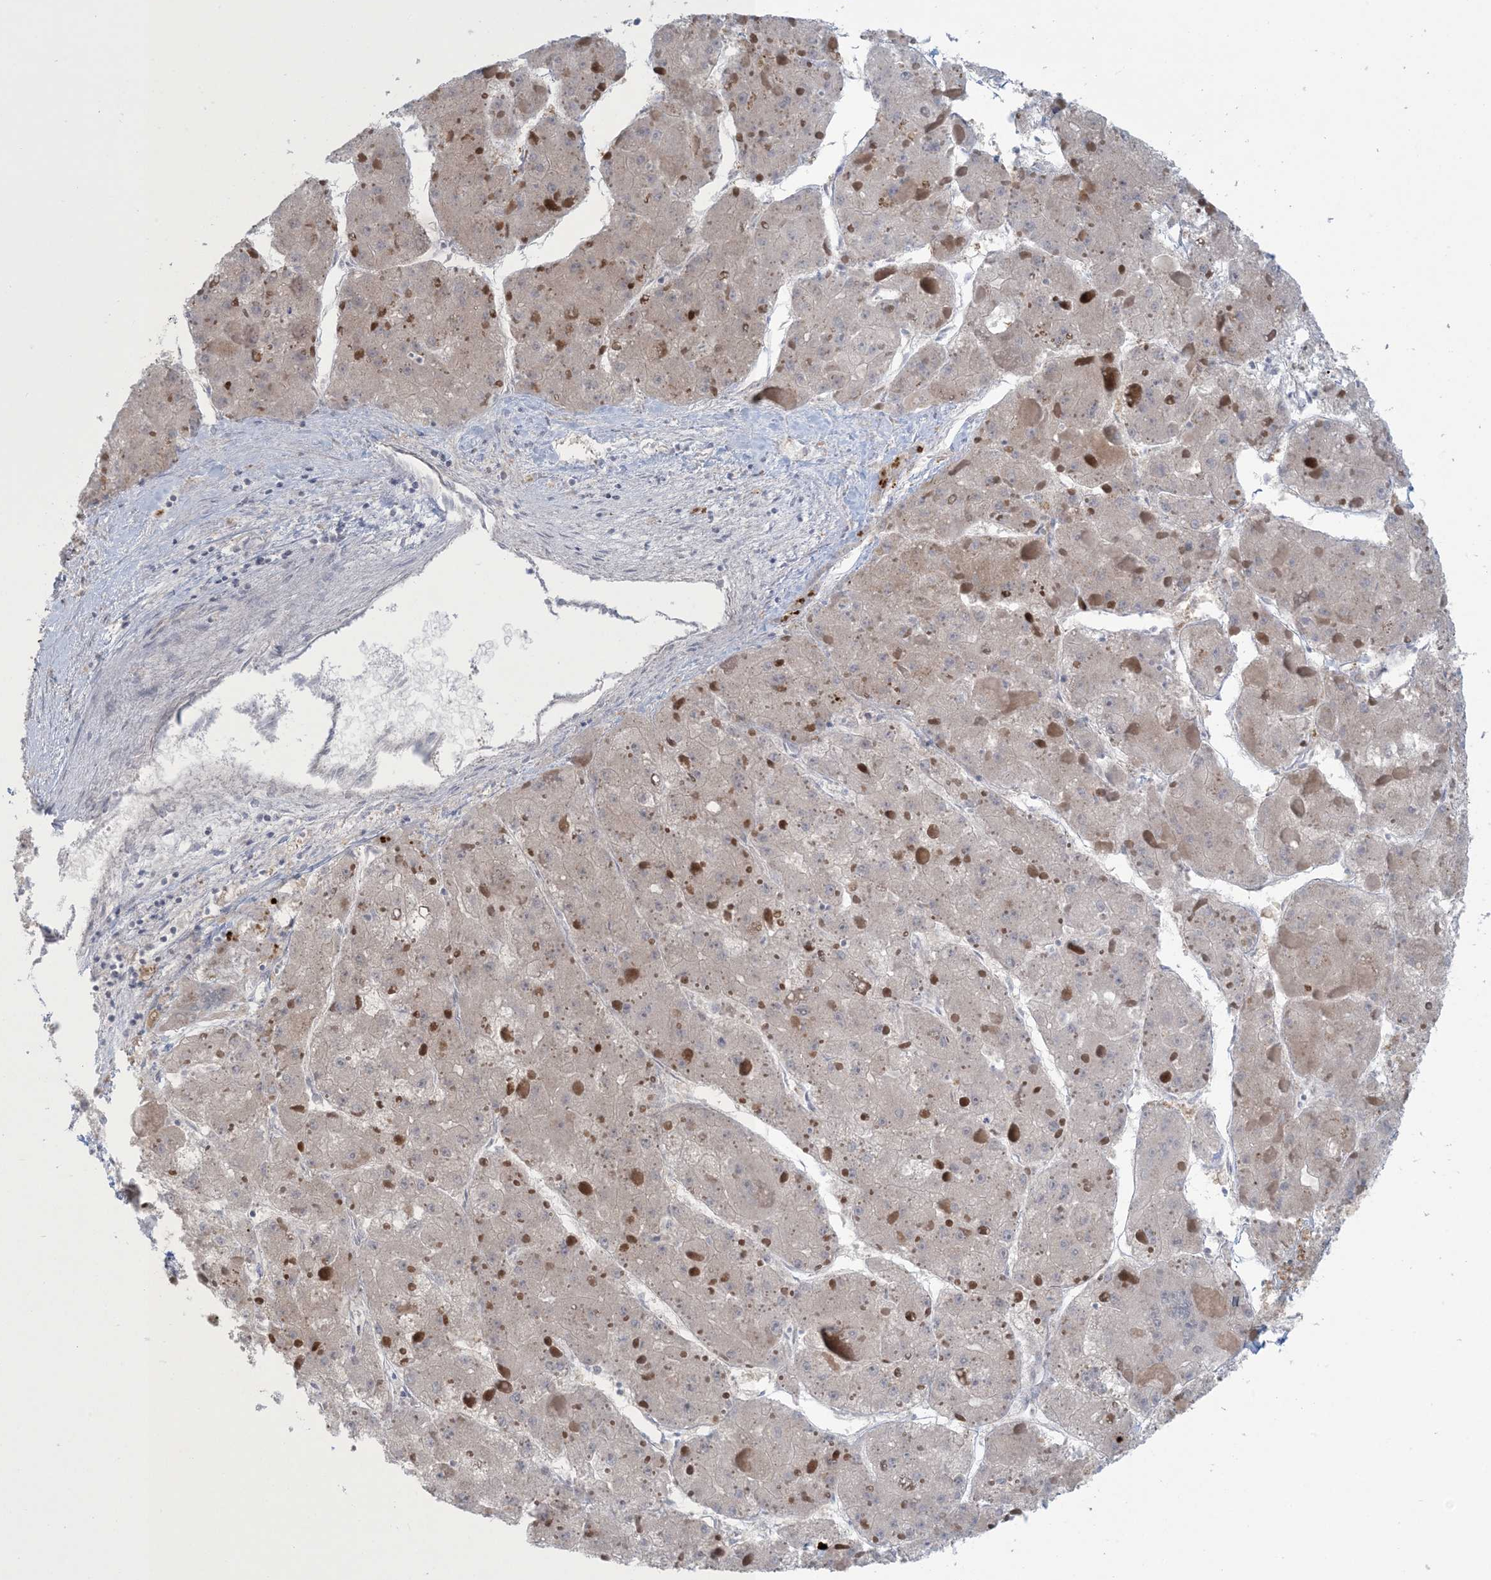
{"staining": {"intensity": "weak", "quantity": "<25%", "location": "cytoplasmic/membranous"}, "tissue": "liver cancer", "cell_type": "Tumor cells", "image_type": "cancer", "snomed": [{"axis": "morphology", "description": "Carcinoma, Hepatocellular, NOS"}, {"axis": "topography", "description": "Liver"}], "caption": "Immunohistochemistry micrograph of neoplastic tissue: hepatocellular carcinoma (liver) stained with DAB (3,3'-diaminobenzidine) shows no significant protein expression in tumor cells.", "gene": "NRBP2", "patient": {"sex": "female", "age": 73}}